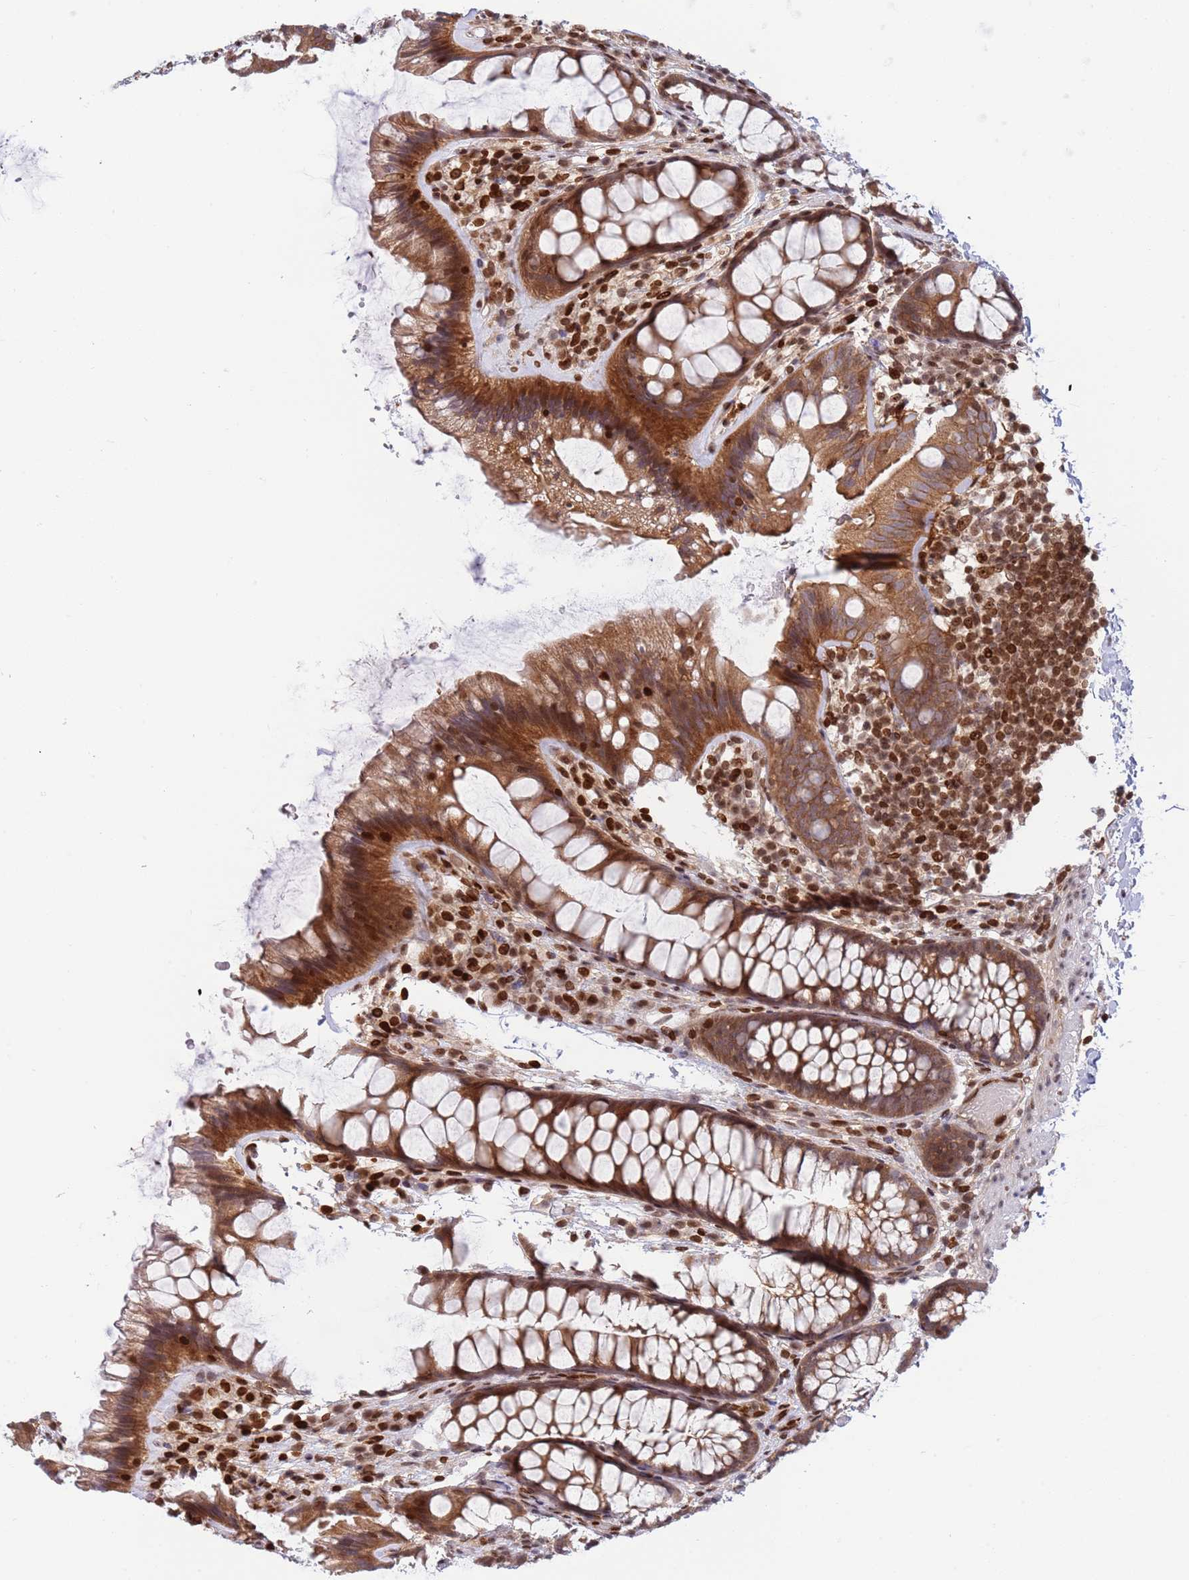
{"staining": {"intensity": "moderate", "quantity": "25%-75%", "location": "cytoplasmic/membranous,nuclear"}, "tissue": "colon", "cell_type": "Endothelial cells", "image_type": "normal", "snomed": [{"axis": "morphology", "description": "Normal tissue, NOS"}, {"axis": "topography", "description": "Colon"}], "caption": "Brown immunohistochemical staining in benign human colon shows moderate cytoplasmic/membranous,nuclear positivity in approximately 25%-75% of endothelial cells. (DAB (3,3'-diaminobenzidine) IHC, brown staining for protein, blue staining for nuclei).", "gene": "TBX10", "patient": {"sex": "male", "age": 46}}